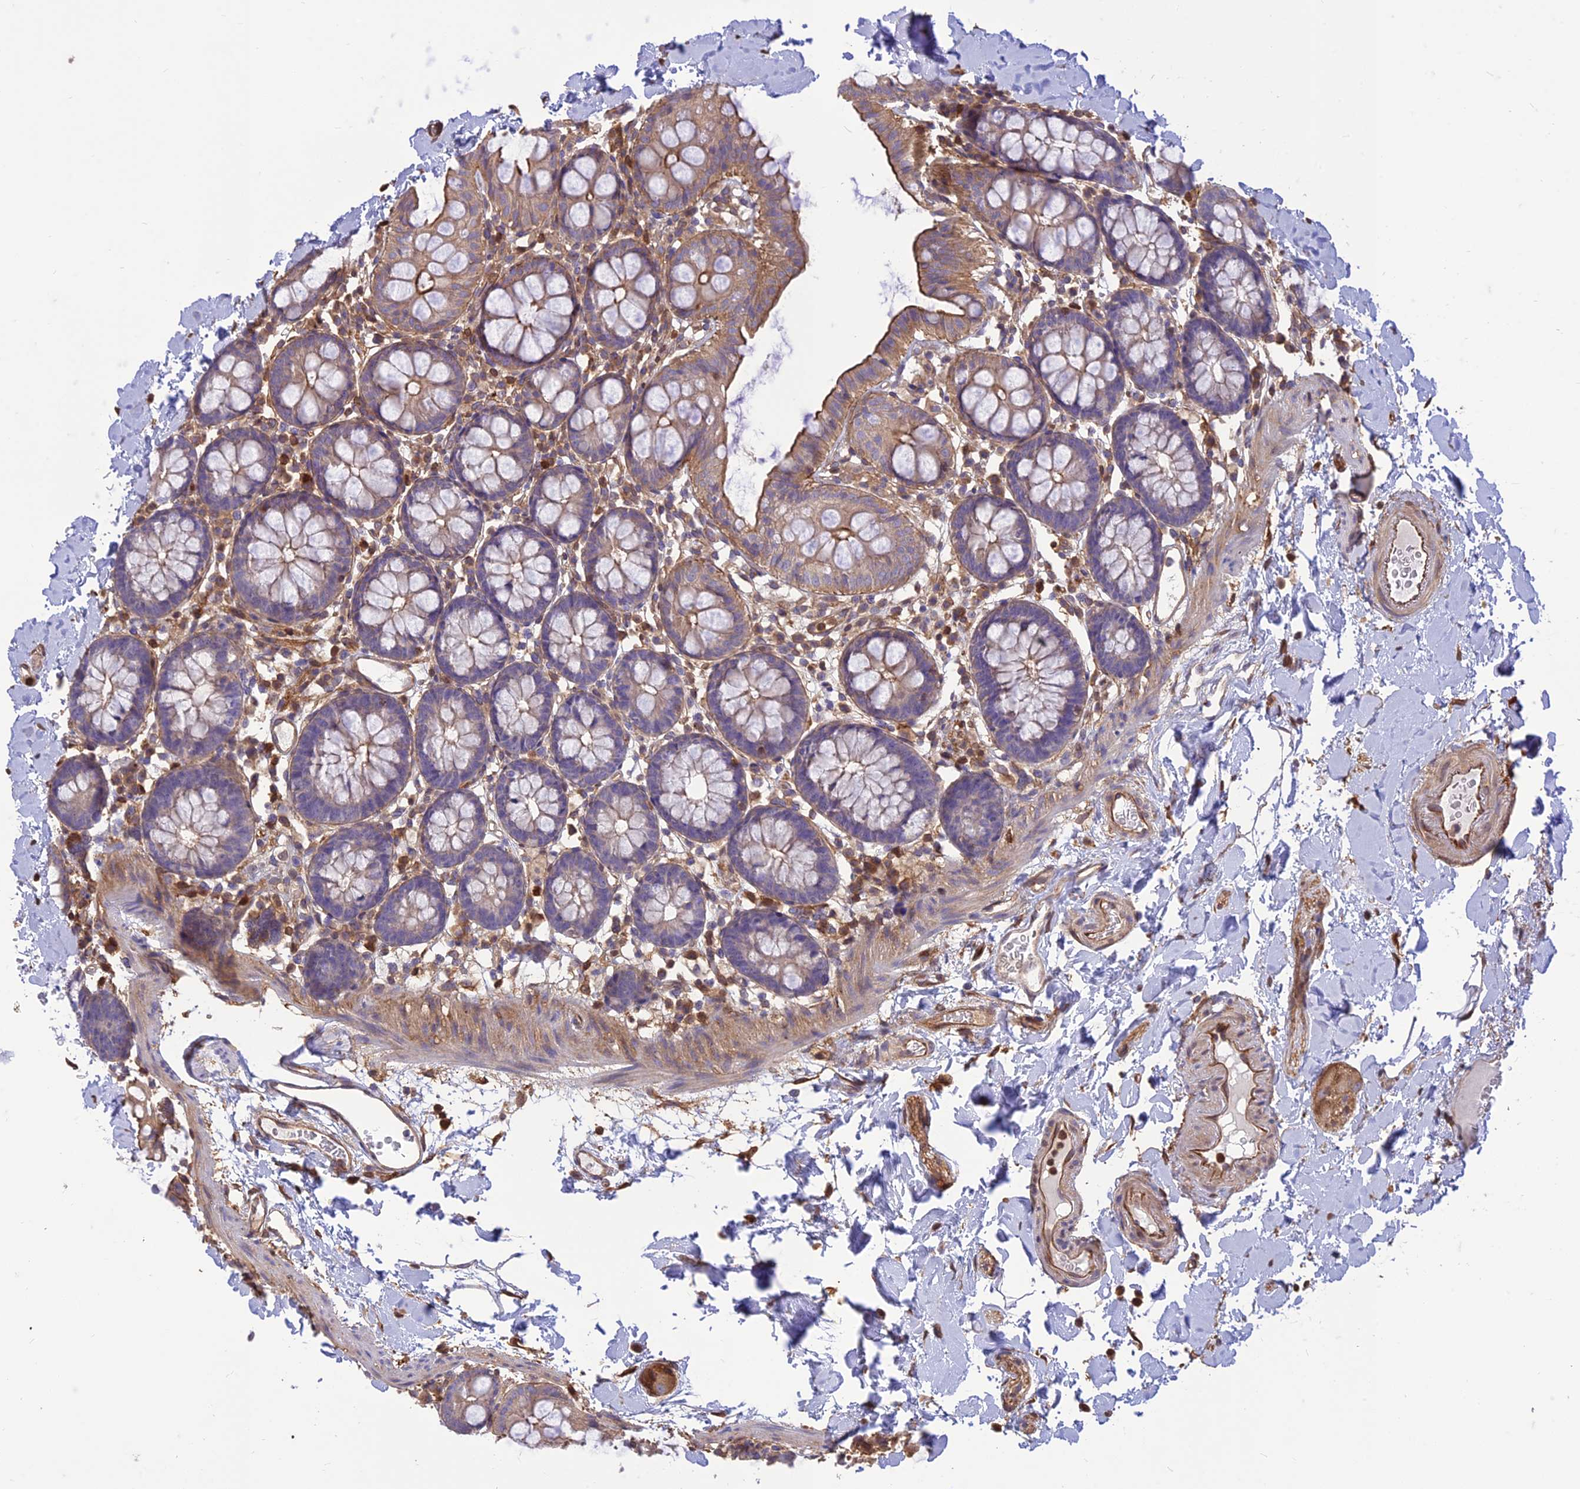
{"staining": {"intensity": "moderate", "quantity": ">75%", "location": "cytoplasmic/membranous"}, "tissue": "colon", "cell_type": "Endothelial cells", "image_type": "normal", "snomed": [{"axis": "morphology", "description": "Normal tissue, NOS"}, {"axis": "topography", "description": "Colon"}], "caption": "Immunohistochemical staining of unremarkable colon displays >75% levels of moderate cytoplasmic/membranous protein staining in approximately >75% of endothelial cells.", "gene": "HPSE2", "patient": {"sex": "male", "age": 75}}